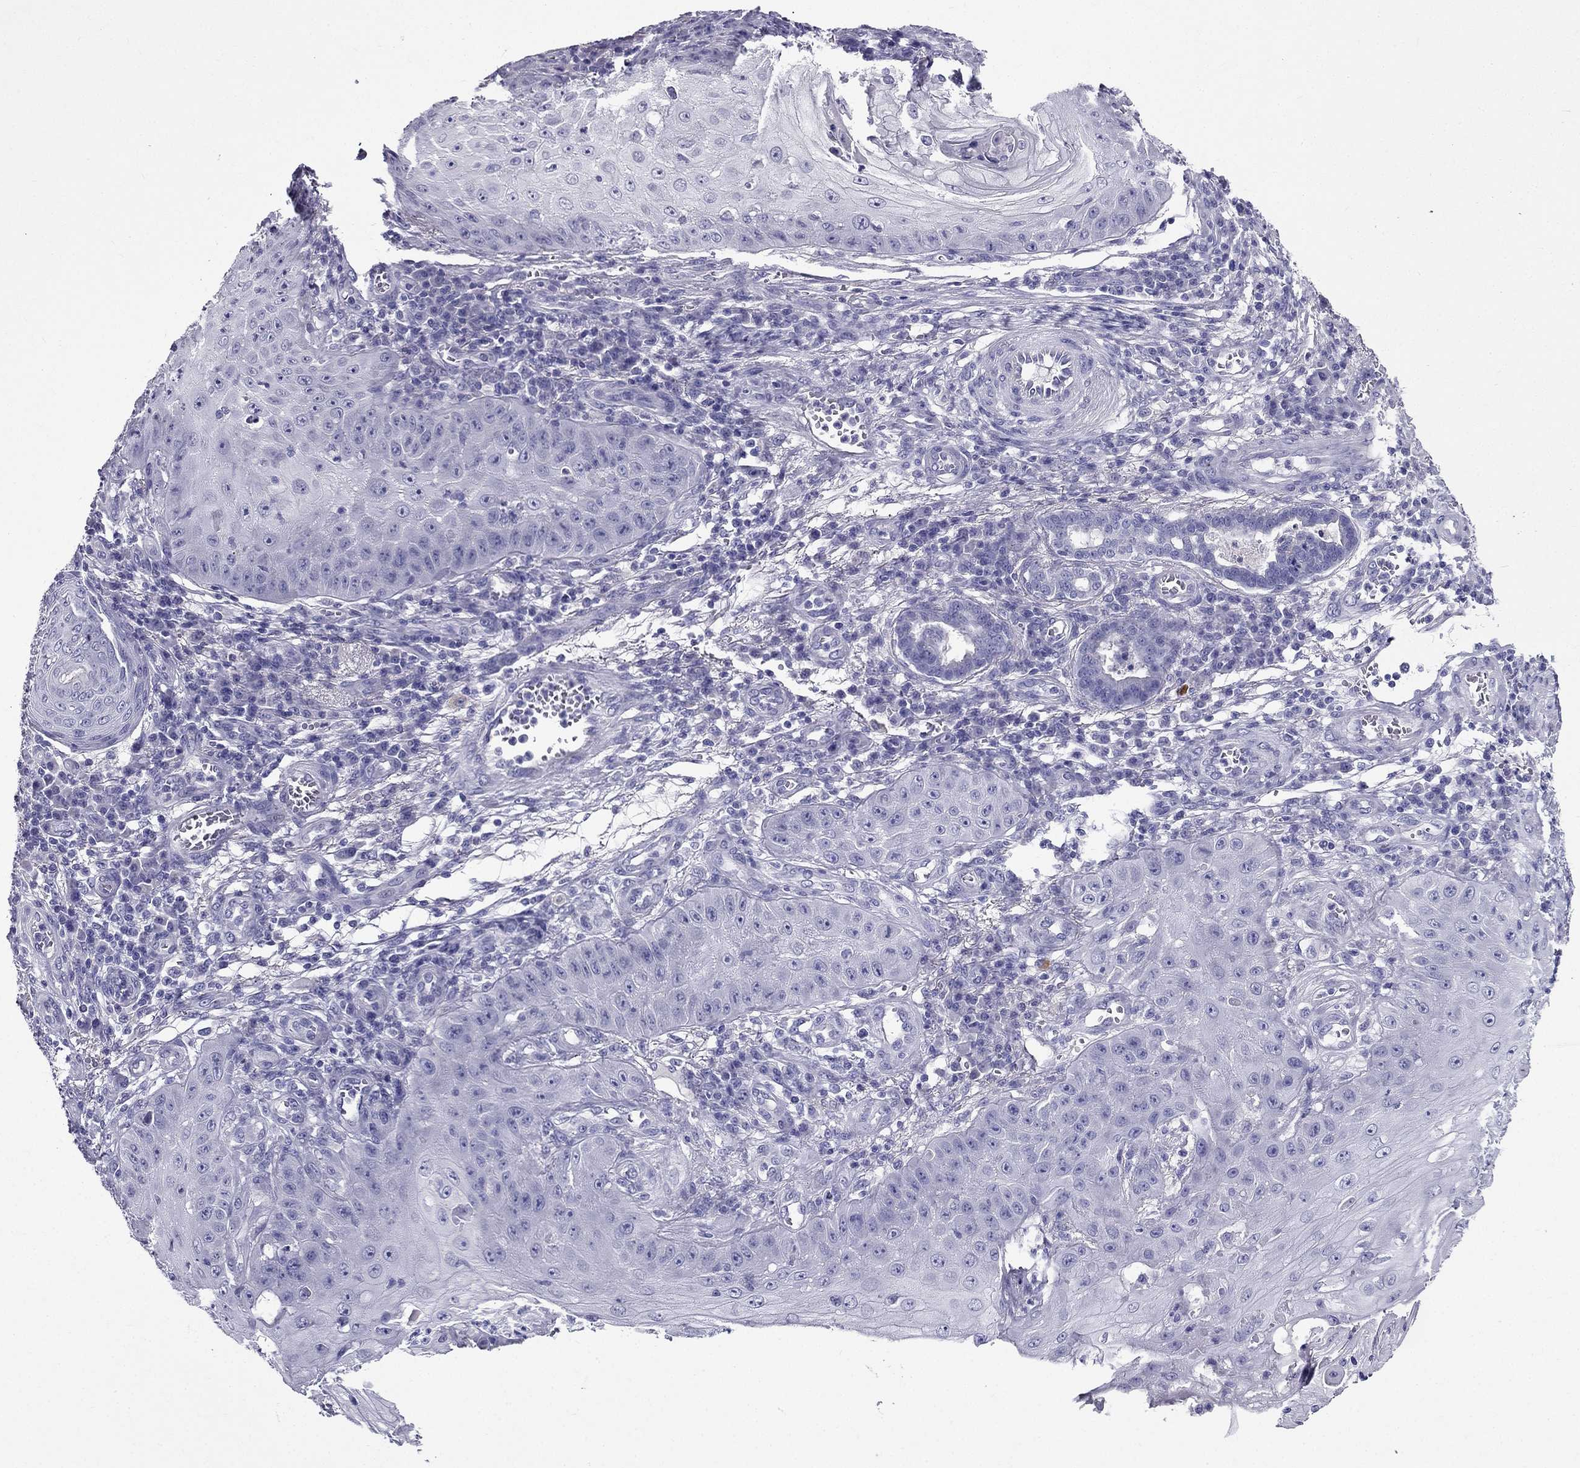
{"staining": {"intensity": "negative", "quantity": "none", "location": "none"}, "tissue": "skin cancer", "cell_type": "Tumor cells", "image_type": "cancer", "snomed": [{"axis": "morphology", "description": "Squamous cell carcinoma, NOS"}, {"axis": "topography", "description": "Skin"}], "caption": "A photomicrograph of human skin cancer is negative for staining in tumor cells. Nuclei are stained in blue.", "gene": "ZNF541", "patient": {"sex": "male", "age": 70}}